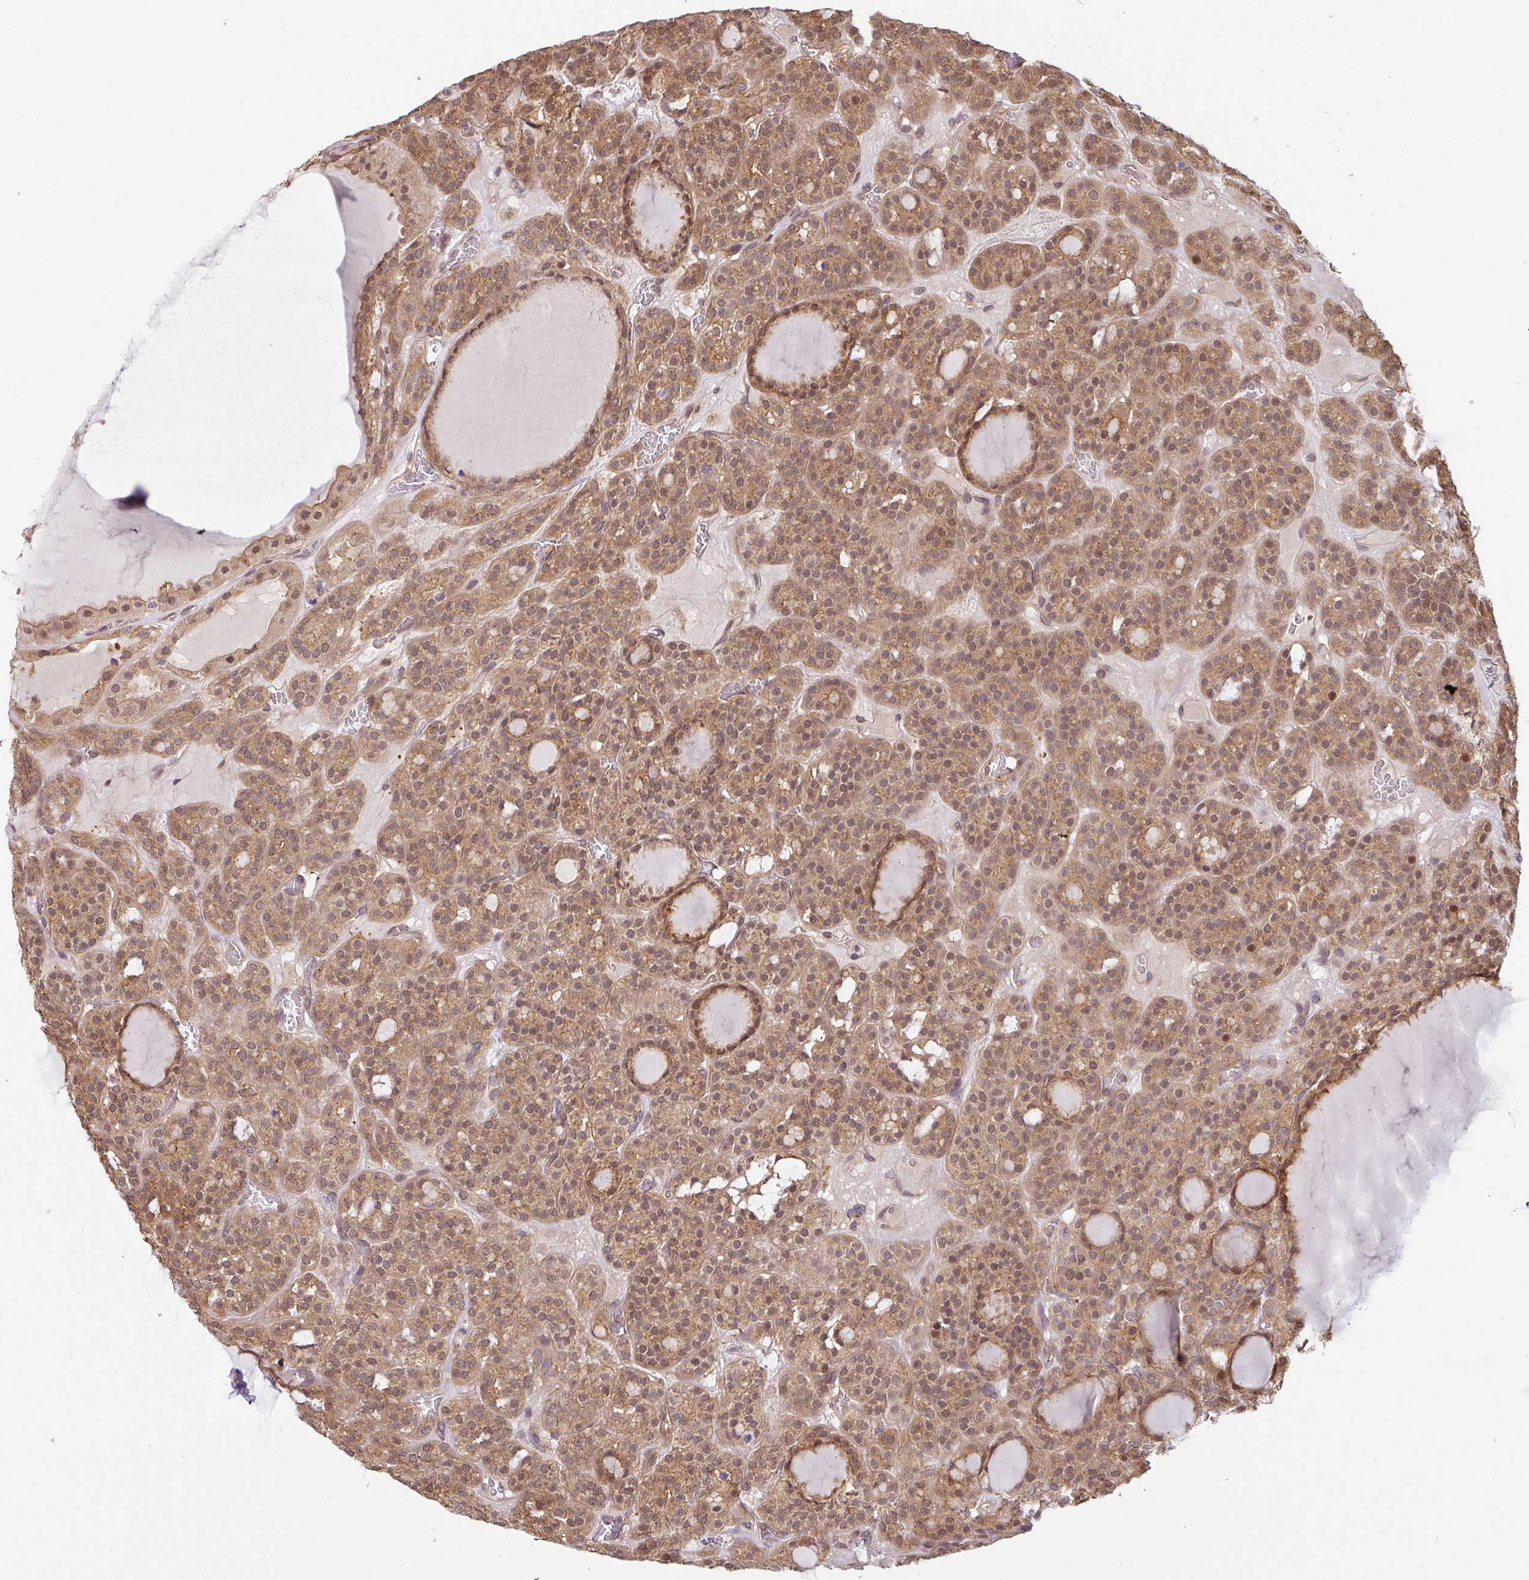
{"staining": {"intensity": "moderate", "quantity": ">75%", "location": "cytoplasmic/membranous,nuclear"}, "tissue": "thyroid cancer", "cell_type": "Tumor cells", "image_type": "cancer", "snomed": [{"axis": "morphology", "description": "Follicular adenoma carcinoma, NOS"}, {"axis": "topography", "description": "Thyroid gland"}], "caption": "Immunohistochemical staining of human follicular adenoma carcinoma (thyroid) shows medium levels of moderate cytoplasmic/membranous and nuclear protein positivity in about >75% of tumor cells.", "gene": "SHB", "patient": {"sex": "female", "age": 63}}